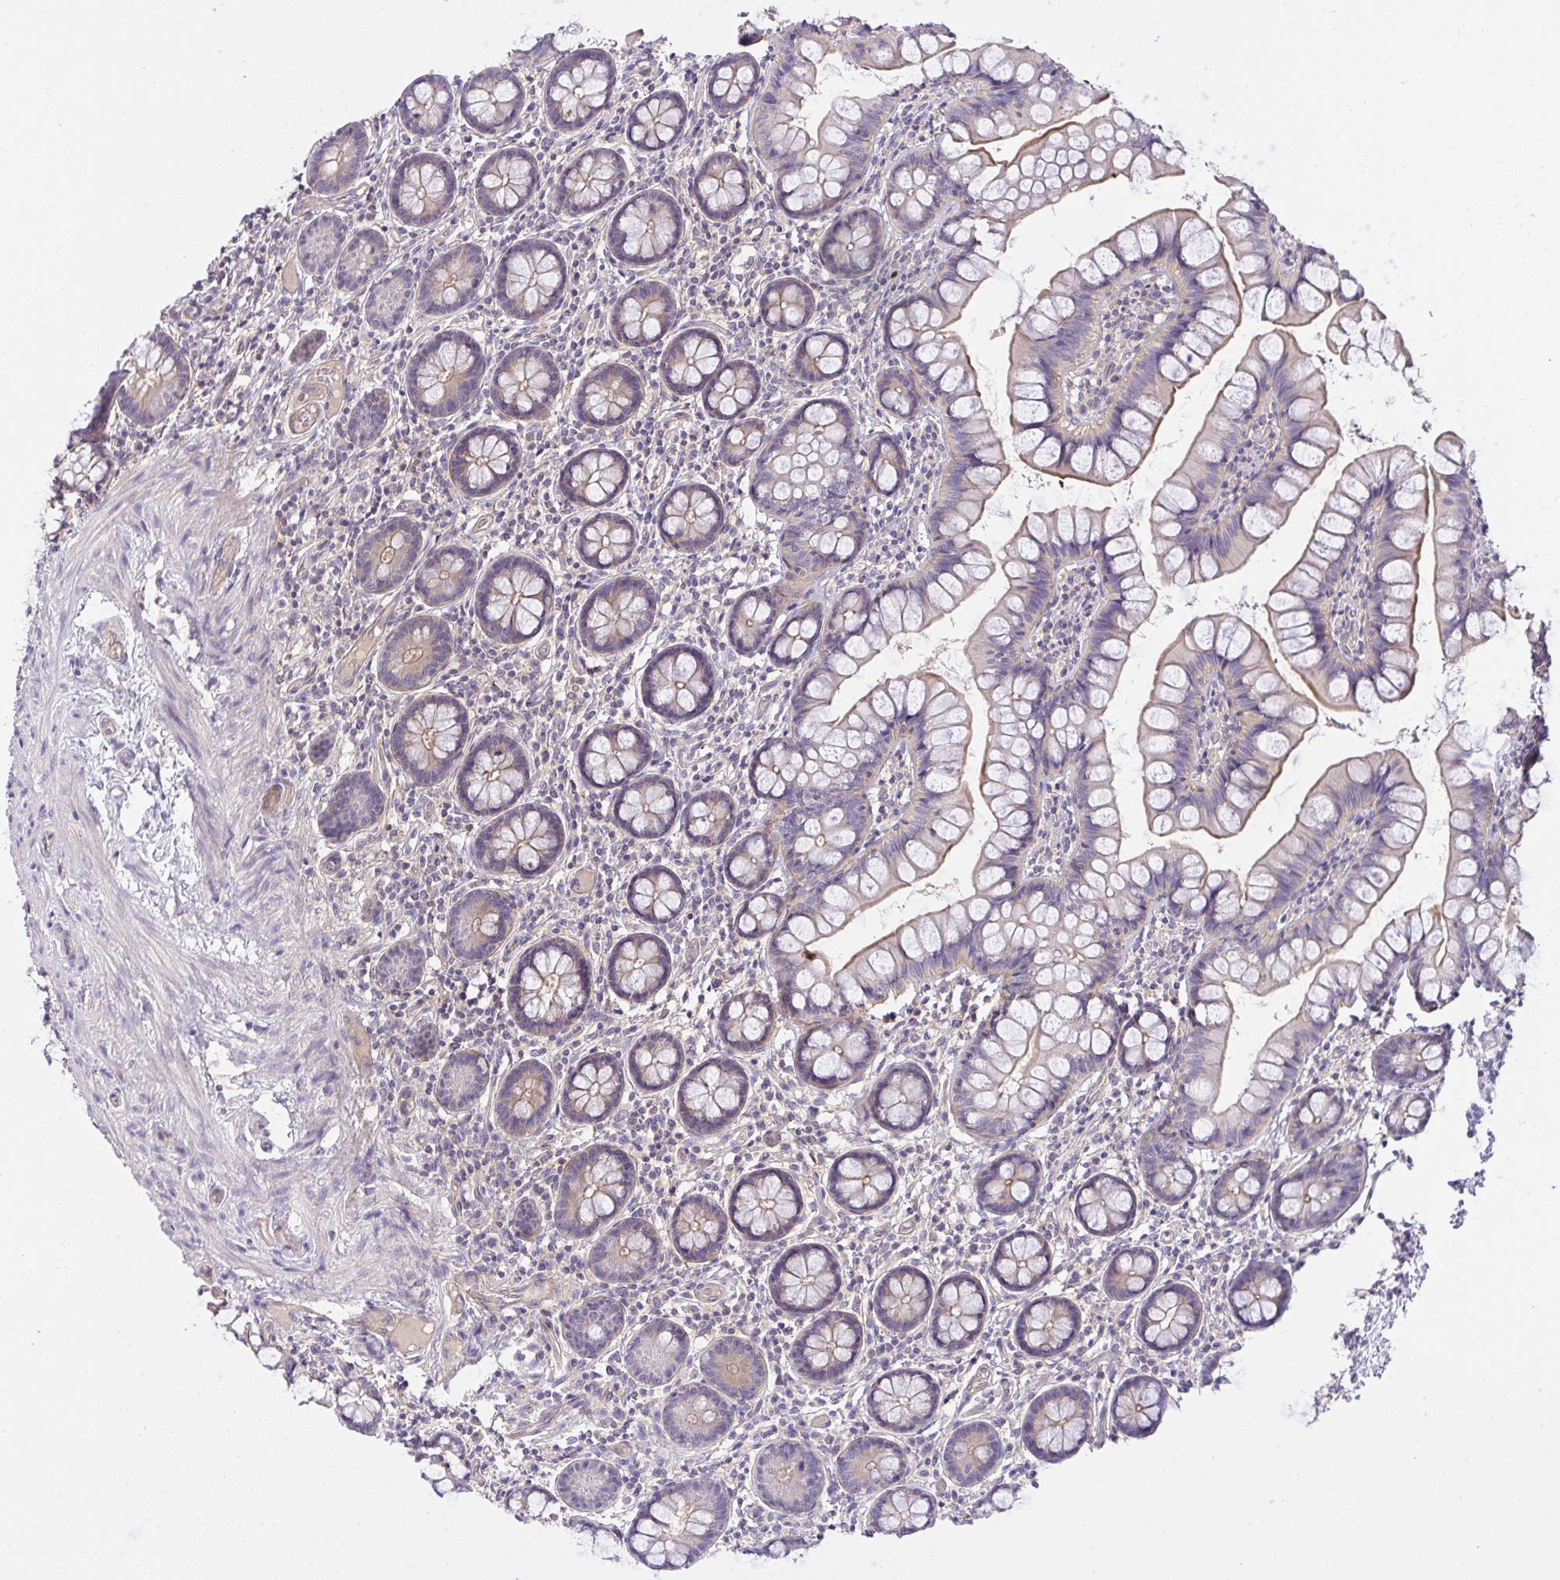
{"staining": {"intensity": "moderate", "quantity": "25%-75%", "location": "cytoplasmic/membranous"}, "tissue": "small intestine", "cell_type": "Glandular cells", "image_type": "normal", "snomed": [{"axis": "morphology", "description": "Normal tissue, NOS"}, {"axis": "topography", "description": "Small intestine"}], "caption": "DAB immunohistochemical staining of normal small intestine demonstrates moderate cytoplasmic/membranous protein staining in about 25%-75% of glandular cells.", "gene": "TLN2", "patient": {"sex": "male", "age": 70}}